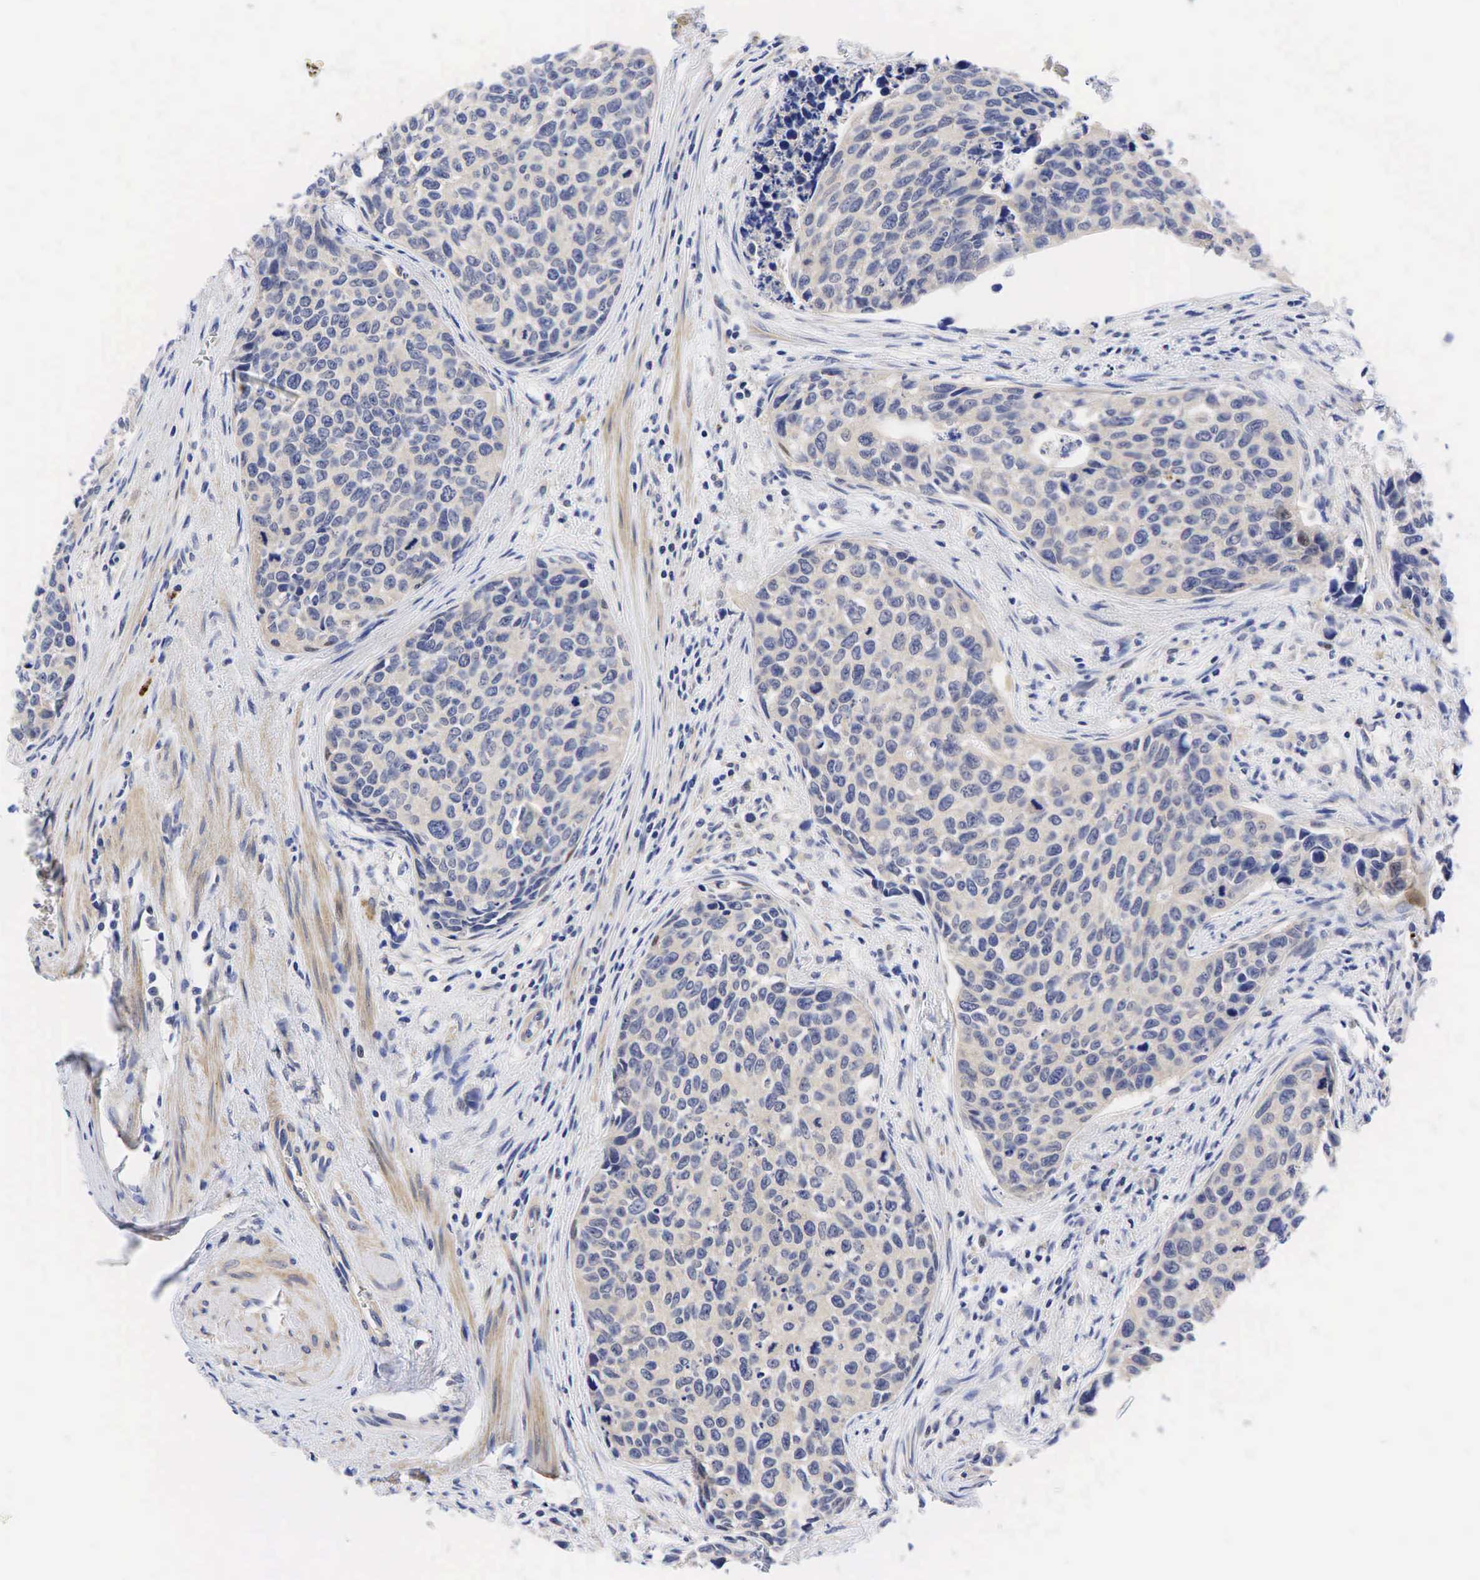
{"staining": {"intensity": "negative", "quantity": "none", "location": "none"}, "tissue": "urothelial cancer", "cell_type": "Tumor cells", "image_type": "cancer", "snomed": [{"axis": "morphology", "description": "Urothelial carcinoma, High grade"}, {"axis": "topography", "description": "Urinary bladder"}], "caption": "Tumor cells are negative for protein expression in human urothelial cancer.", "gene": "CCND1", "patient": {"sex": "male", "age": 81}}